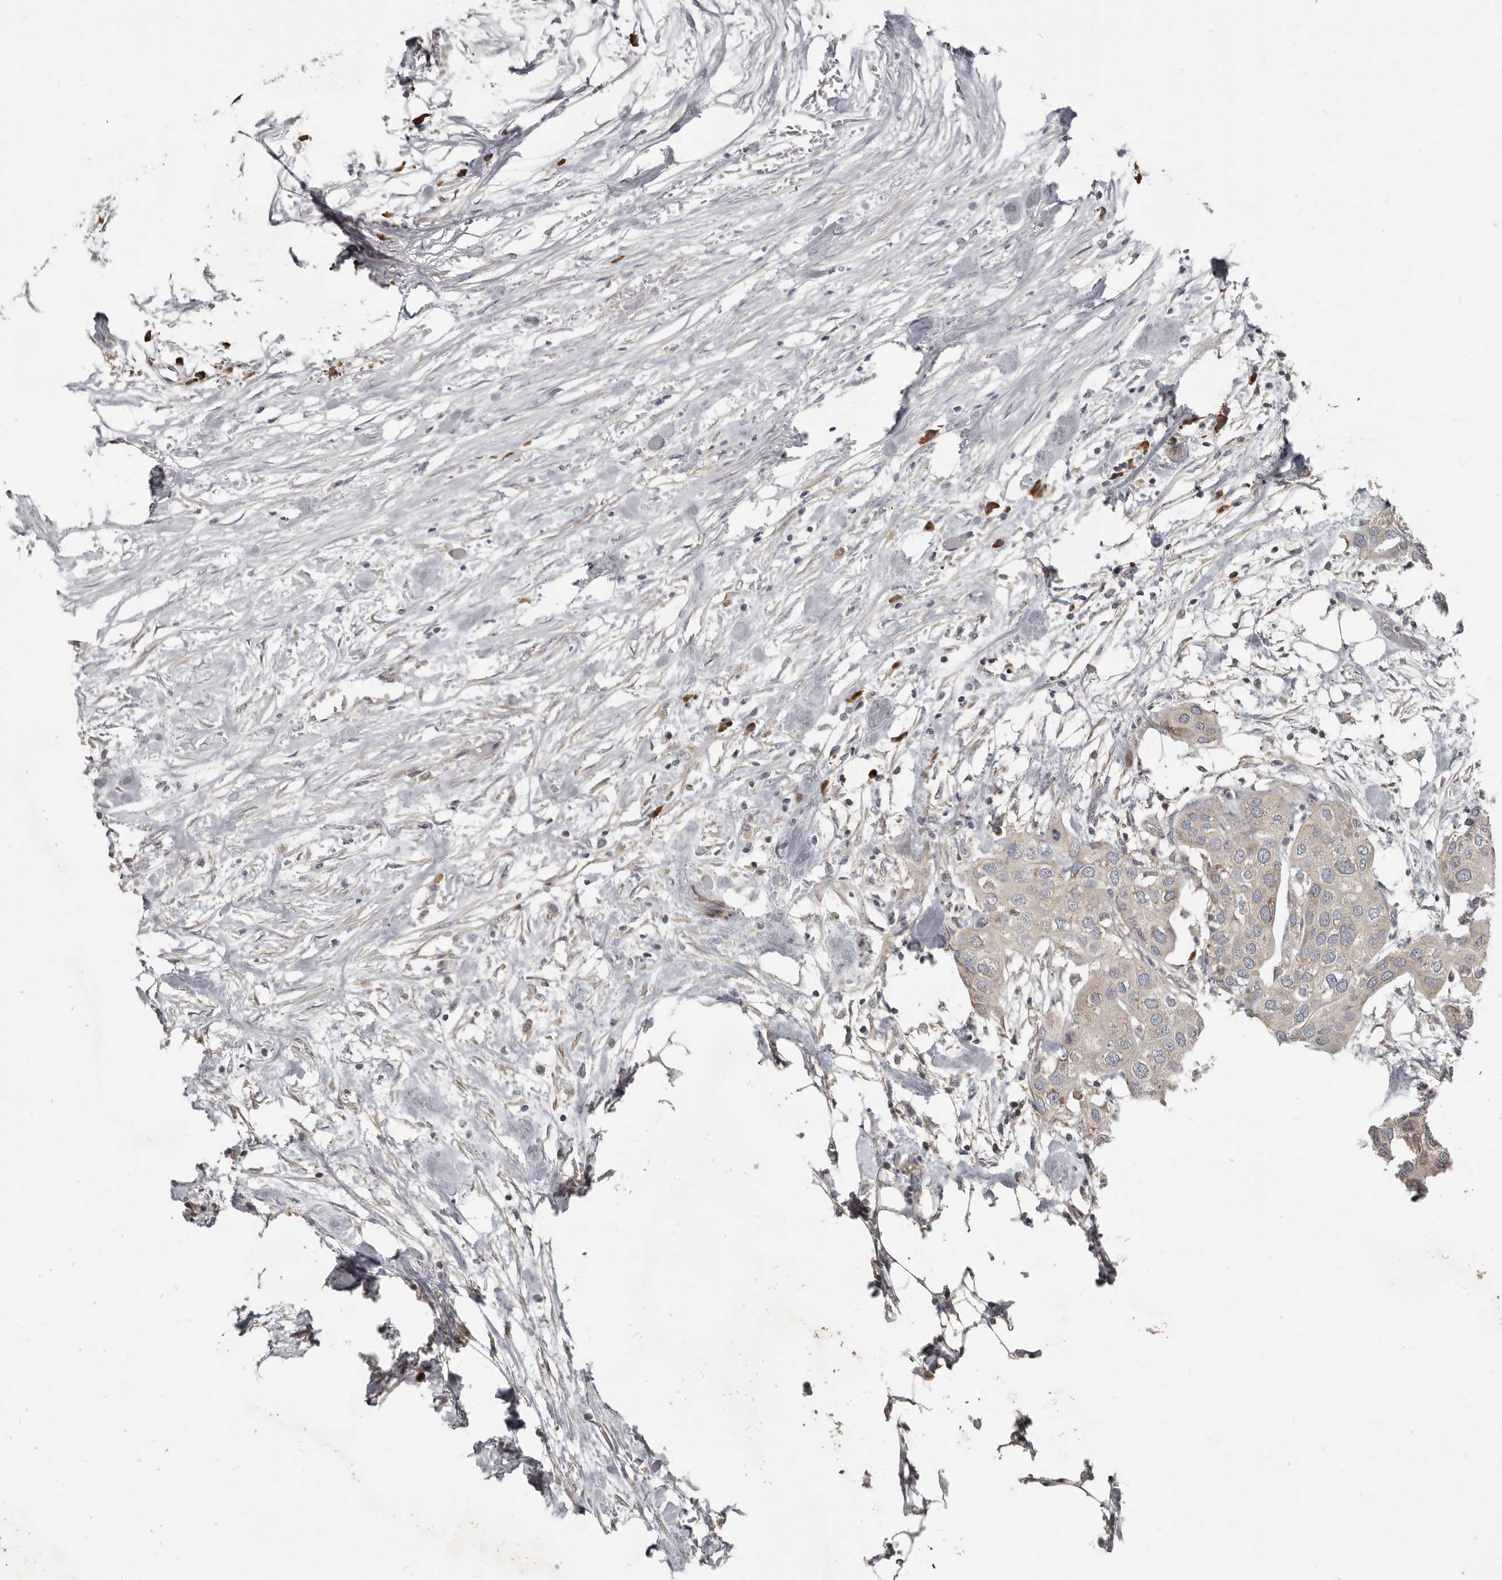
{"staining": {"intensity": "negative", "quantity": "none", "location": "none"}, "tissue": "urothelial cancer", "cell_type": "Tumor cells", "image_type": "cancer", "snomed": [{"axis": "morphology", "description": "Urothelial carcinoma, High grade"}, {"axis": "topography", "description": "Urinary bladder"}], "caption": "Protein analysis of urothelial cancer demonstrates no significant positivity in tumor cells.", "gene": "AKNAD1", "patient": {"sex": "male", "age": 64}}